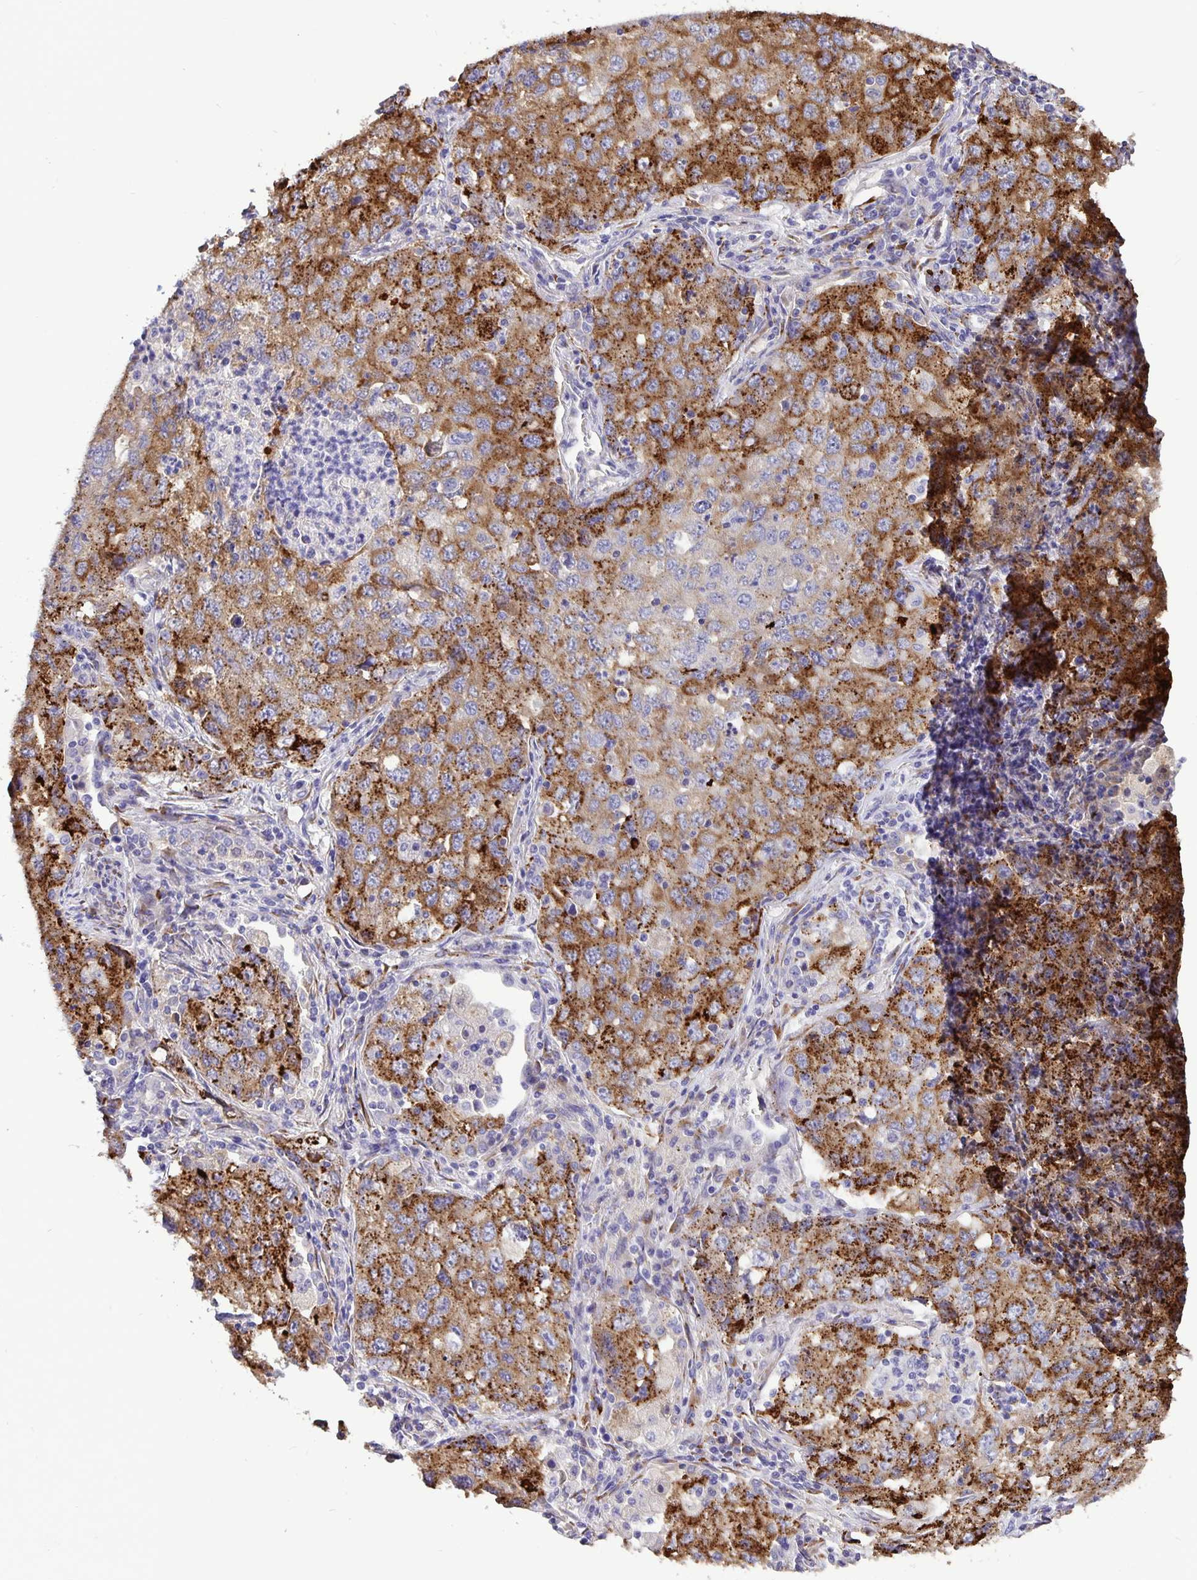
{"staining": {"intensity": "moderate", "quantity": "25%-75%", "location": "cytoplasmic/membranous"}, "tissue": "lung cancer", "cell_type": "Tumor cells", "image_type": "cancer", "snomed": [{"axis": "morphology", "description": "Adenocarcinoma, NOS"}, {"axis": "topography", "description": "Lung"}], "caption": "Immunohistochemistry image of neoplastic tissue: adenocarcinoma (lung) stained using immunohistochemistry (IHC) displays medium levels of moderate protein expression localized specifically in the cytoplasmic/membranous of tumor cells, appearing as a cytoplasmic/membranous brown color.", "gene": "EML6", "patient": {"sex": "female", "age": 57}}